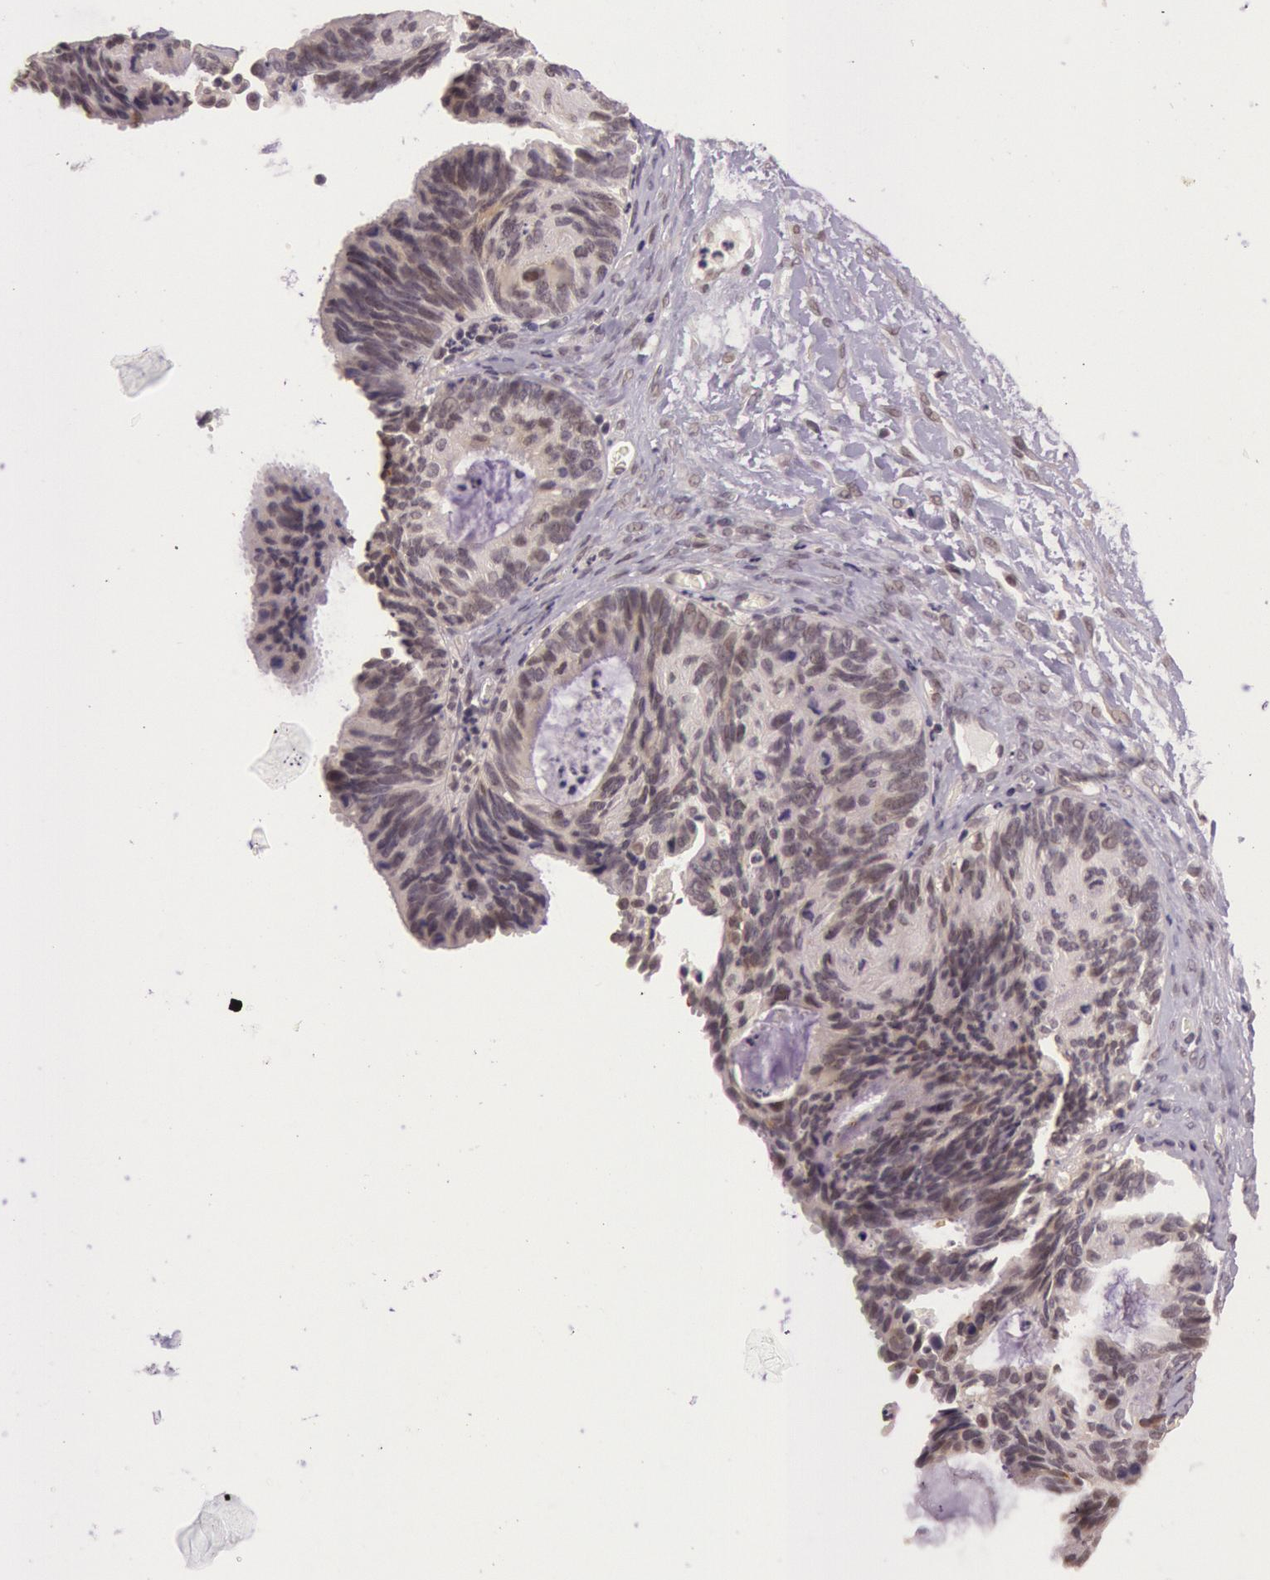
{"staining": {"intensity": "weak", "quantity": "<25%", "location": "cytoplasmic/membranous,nuclear"}, "tissue": "ovarian cancer", "cell_type": "Tumor cells", "image_type": "cancer", "snomed": [{"axis": "morphology", "description": "Carcinoma, endometroid"}, {"axis": "topography", "description": "Ovary"}], "caption": "Ovarian cancer was stained to show a protein in brown. There is no significant expression in tumor cells.", "gene": "RTL10", "patient": {"sex": "female", "age": 52}}